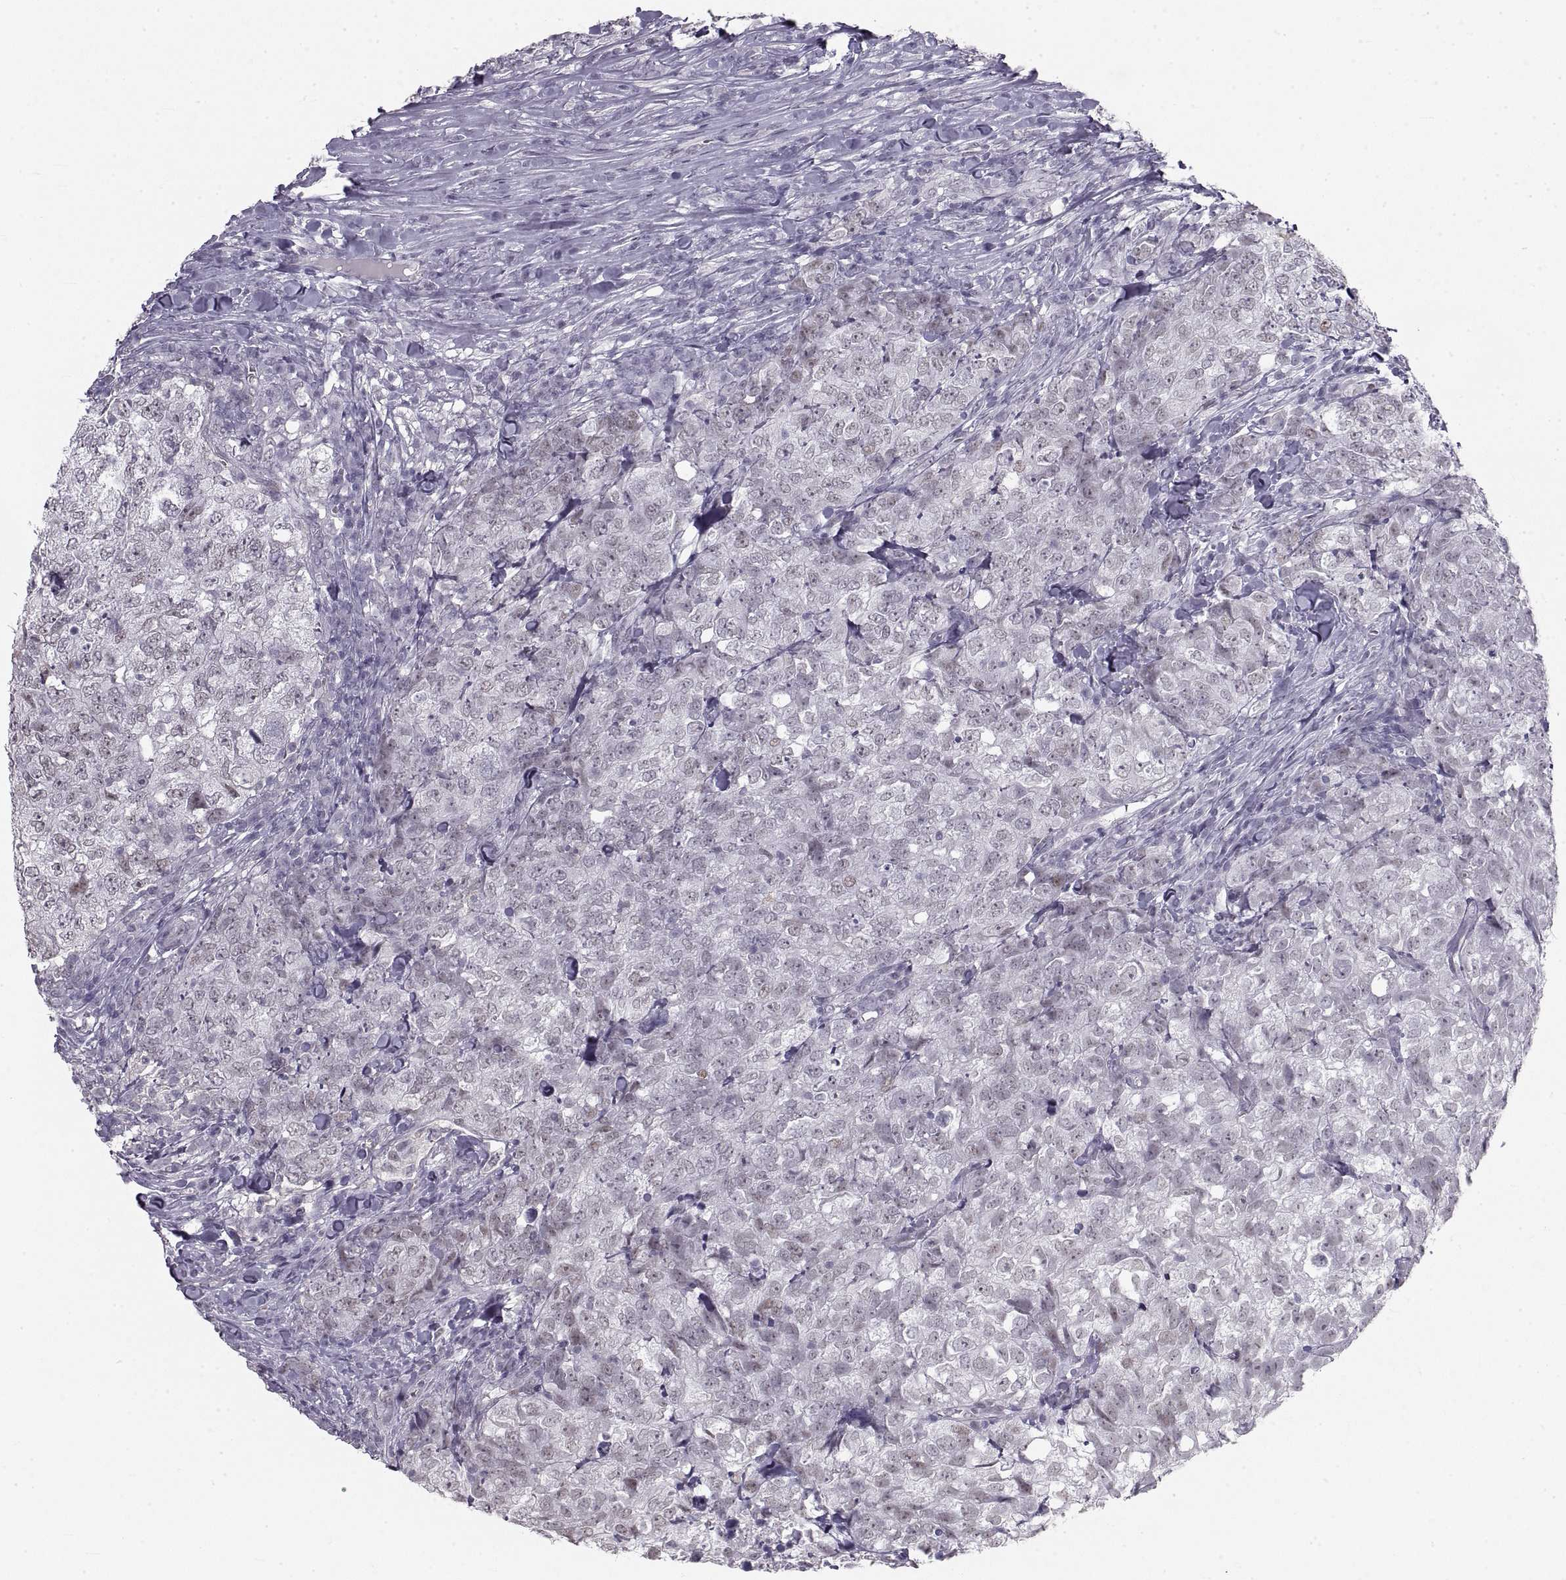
{"staining": {"intensity": "weak", "quantity": "<25%", "location": "cytoplasmic/membranous"}, "tissue": "breast cancer", "cell_type": "Tumor cells", "image_type": "cancer", "snomed": [{"axis": "morphology", "description": "Duct carcinoma"}, {"axis": "topography", "description": "Breast"}], "caption": "High power microscopy photomicrograph of an IHC micrograph of breast cancer (intraductal carcinoma), revealing no significant expression in tumor cells.", "gene": "NANOS3", "patient": {"sex": "female", "age": 30}}